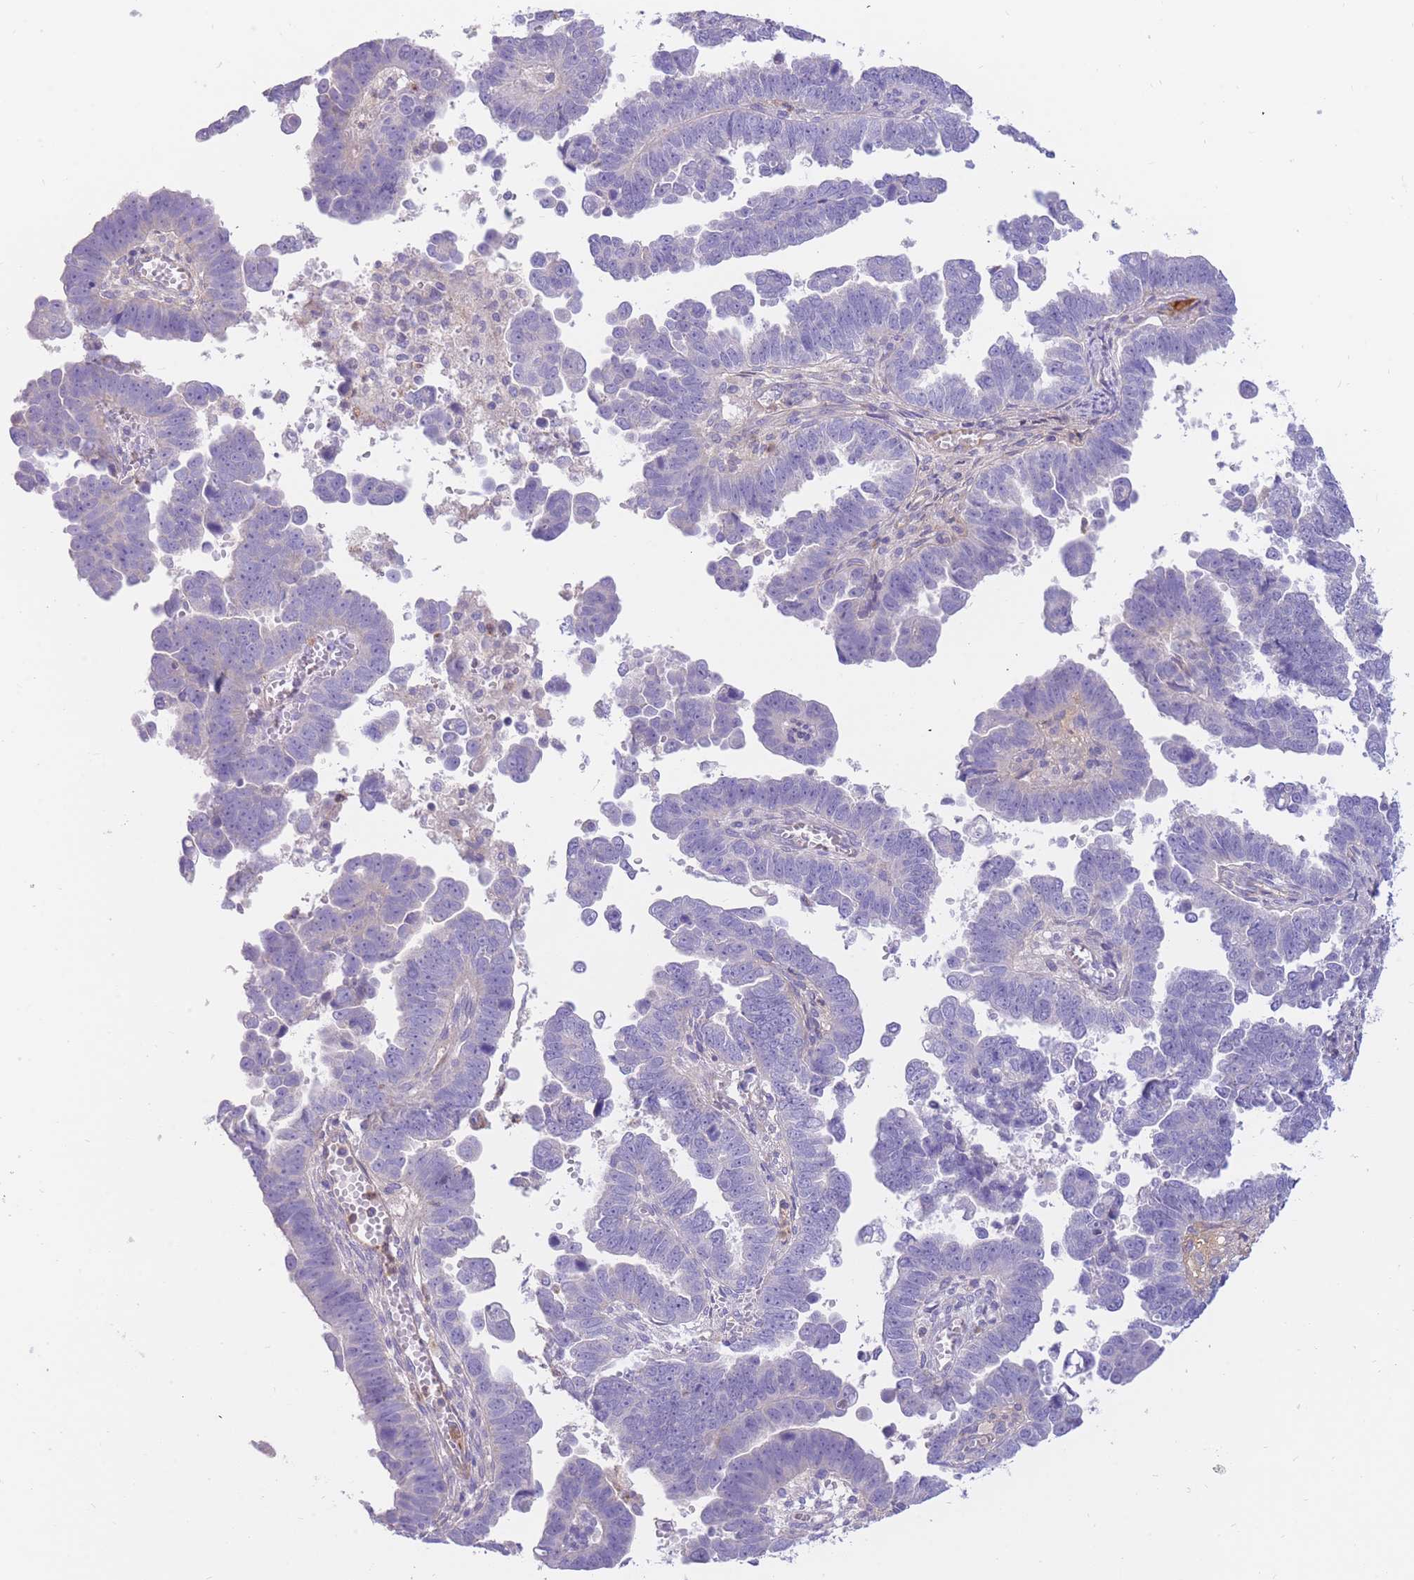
{"staining": {"intensity": "negative", "quantity": "none", "location": "none"}, "tissue": "endometrial cancer", "cell_type": "Tumor cells", "image_type": "cancer", "snomed": [{"axis": "morphology", "description": "Adenocarcinoma, NOS"}, {"axis": "topography", "description": "Endometrium"}], "caption": "DAB immunohistochemical staining of human endometrial cancer (adenocarcinoma) demonstrates no significant expression in tumor cells.", "gene": "SULT1A1", "patient": {"sex": "female", "age": 75}}